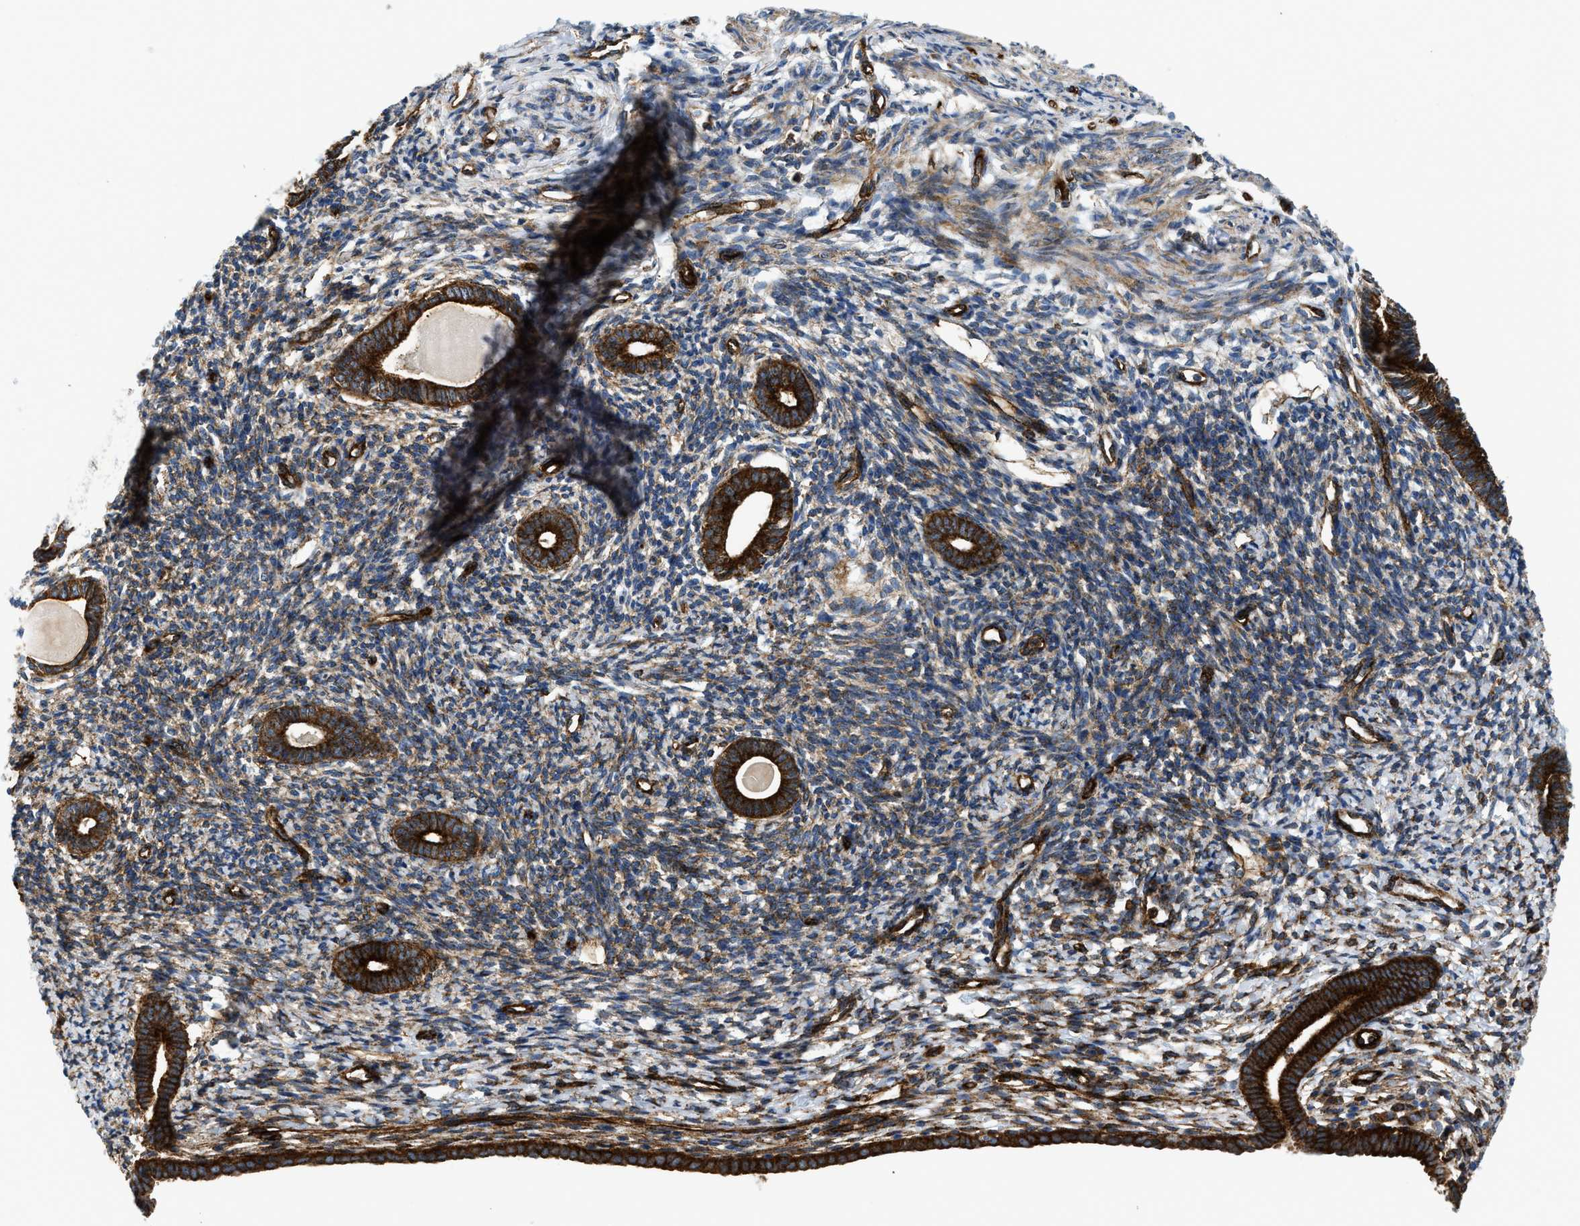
{"staining": {"intensity": "strong", "quantity": "25%-75%", "location": "cytoplasmic/membranous"}, "tissue": "endometrium", "cell_type": "Cells in endometrial stroma", "image_type": "normal", "snomed": [{"axis": "morphology", "description": "Normal tissue, NOS"}, {"axis": "topography", "description": "Endometrium"}], "caption": "IHC of benign endometrium displays high levels of strong cytoplasmic/membranous positivity in approximately 25%-75% of cells in endometrial stroma. (DAB (3,3'-diaminobenzidine) IHC with brightfield microscopy, high magnification).", "gene": "HIP1", "patient": {"sex": "female", "age": 71}}